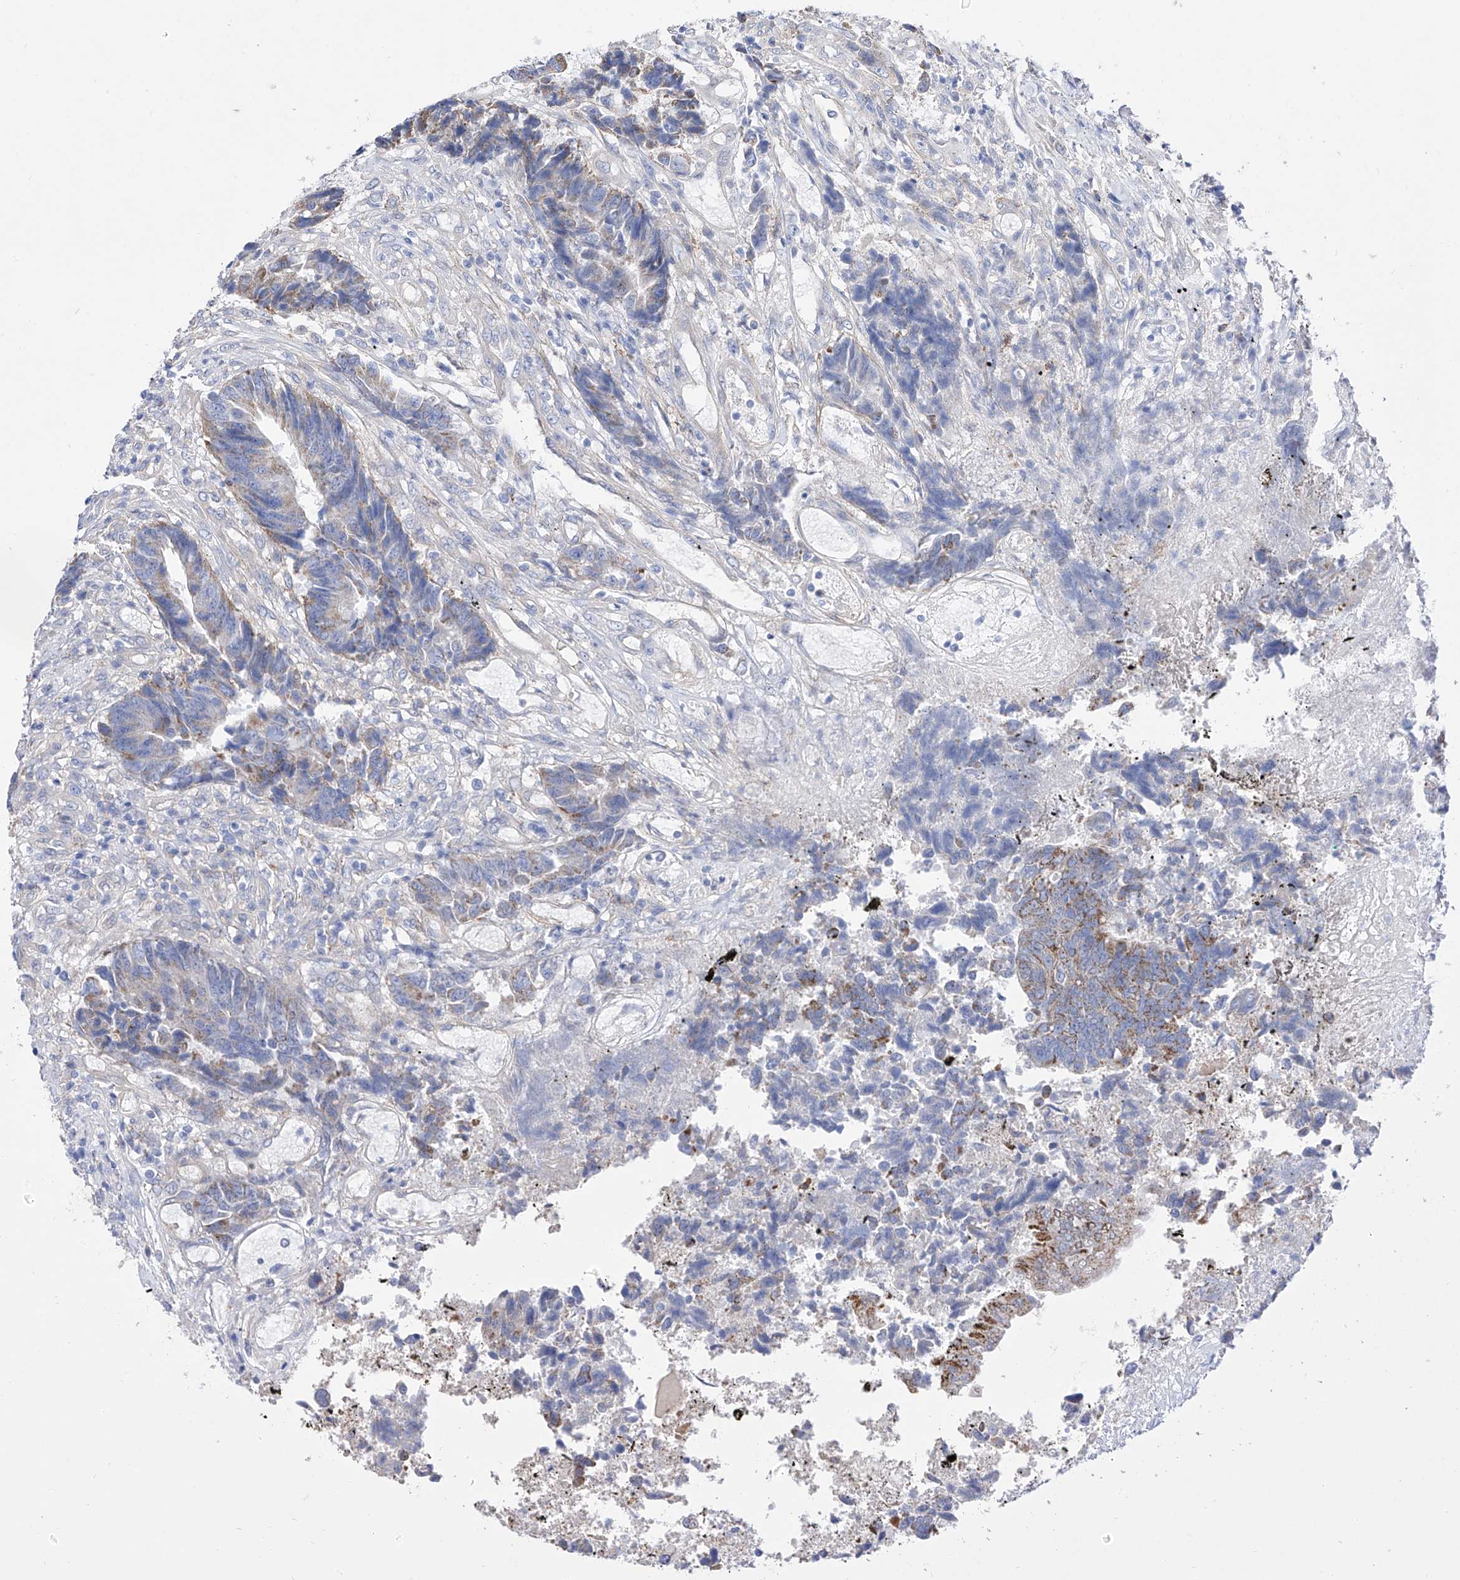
{"staining": {"intensity": "moderate", "quantity": "<25%", "location": "cytoplasmic/membranous"}, "tissue": "colorectal cancer", "cell_type": "Tumor cells", "image_type": "cancer", "snomed": [{"axis": "morphology", "description": "Adenocarcinoma, NOS"}, {"axis": "topography", "description": "Rectum"}], "caption": "Colorectal adenocarcinoma stained for a protein reveals moderate cytoplasmic/membranous positivity in tumor cells. Using DAB (3,3'-diaminobenzidine) (brown) and hematoxylin (blue) stains, captured at high magnification using brightfield microscopy.", "gene": "ZNF653", "patient": {"sex": "male", "age": 84}}